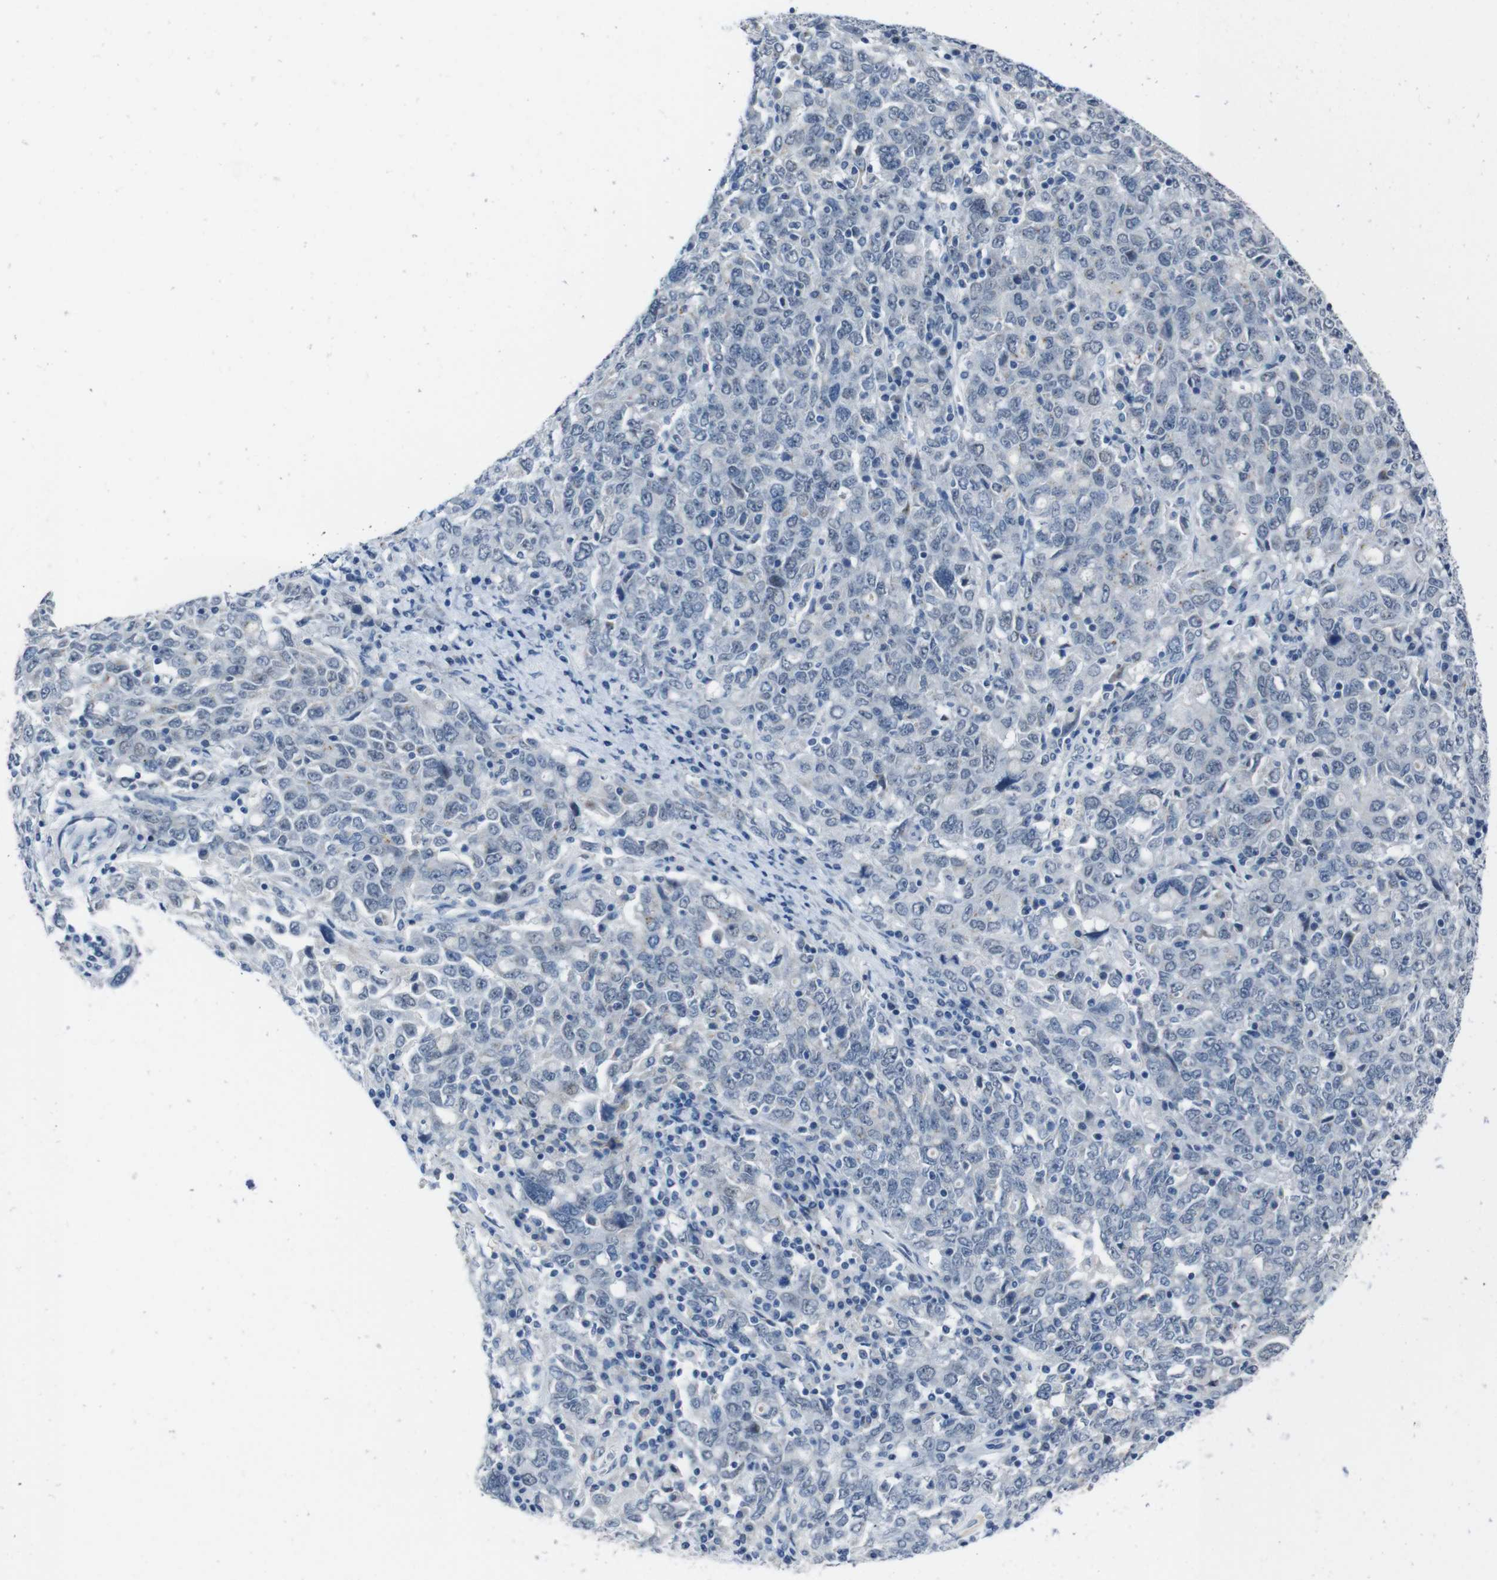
{"staining": {"intensity": "negative", "quantity": "none", "location": "none"}, "tissue": "ovarian cancer", "cell_type": "Tumor cells", "image_type": "cancer", "snomed": [{"axis": "morphology", "description": "Carcinoma, endometroid"}, {"axis": "topography", "description": "Ovary"}], "caption": "Tumor cells show no significant expression in ovarian cancer.", "gene": "CDHR2", "patient": {"sex": "female", "age": 62}}